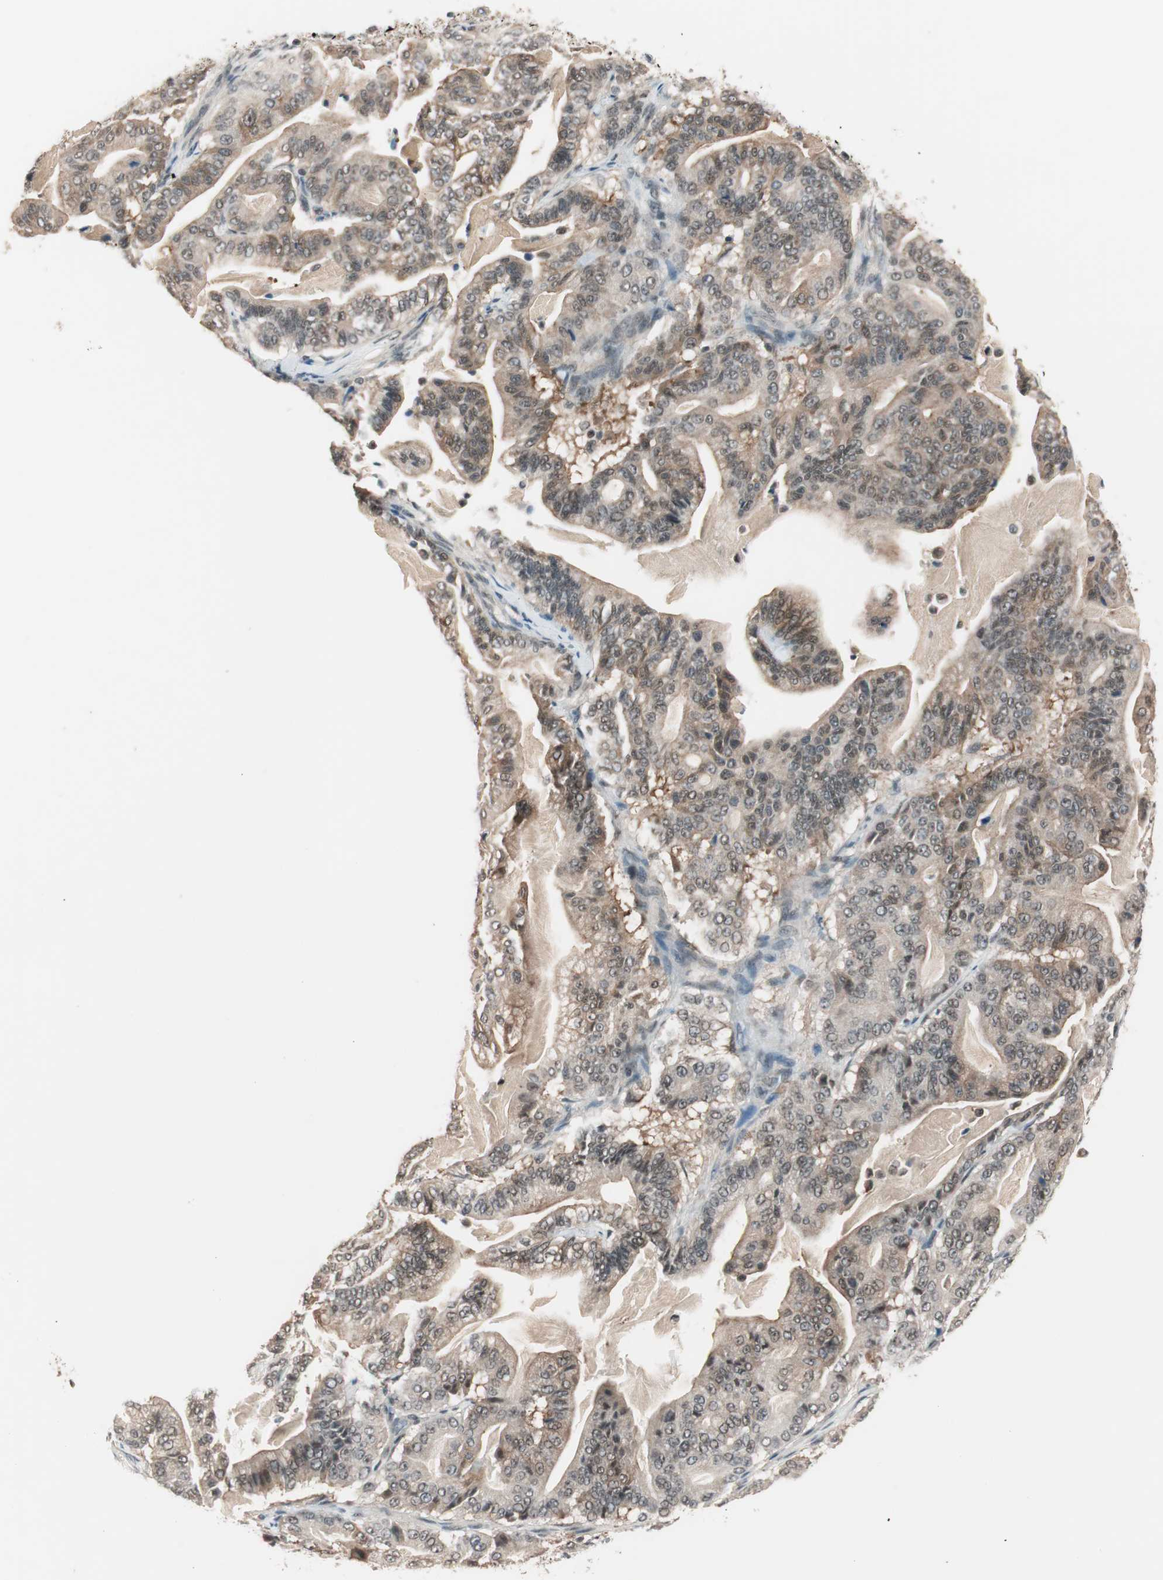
{"staining": {"intensity": "weak", "quantity": "25%-75%", "location": "cytoplasmic/membranous,nuclear"}, "tissue": "pancreatic cancer", "cell_type": "Tumor cells", "image_type": "cancer", "snomed": [{"axis": "morphology", "description": "Adenocarcinoma, NOS"}, {"axis": "topography", "description": "Pancreas"}], "caption": "Immunohistochemistry (DAB (3,3'-diaminobenzidine)) staining of human pancreatic cancer demonstrates weak cytoplasmic/membranous and nuclear protein positivity in about 25%-75% of tumor cells. The staining is performed using DAB brown chromogen to label protein expression. The nuclei are counter-stained blue using hematoxylin.", "gene": "NFRKB", "patient": {"sex": "male", "age": 63}}